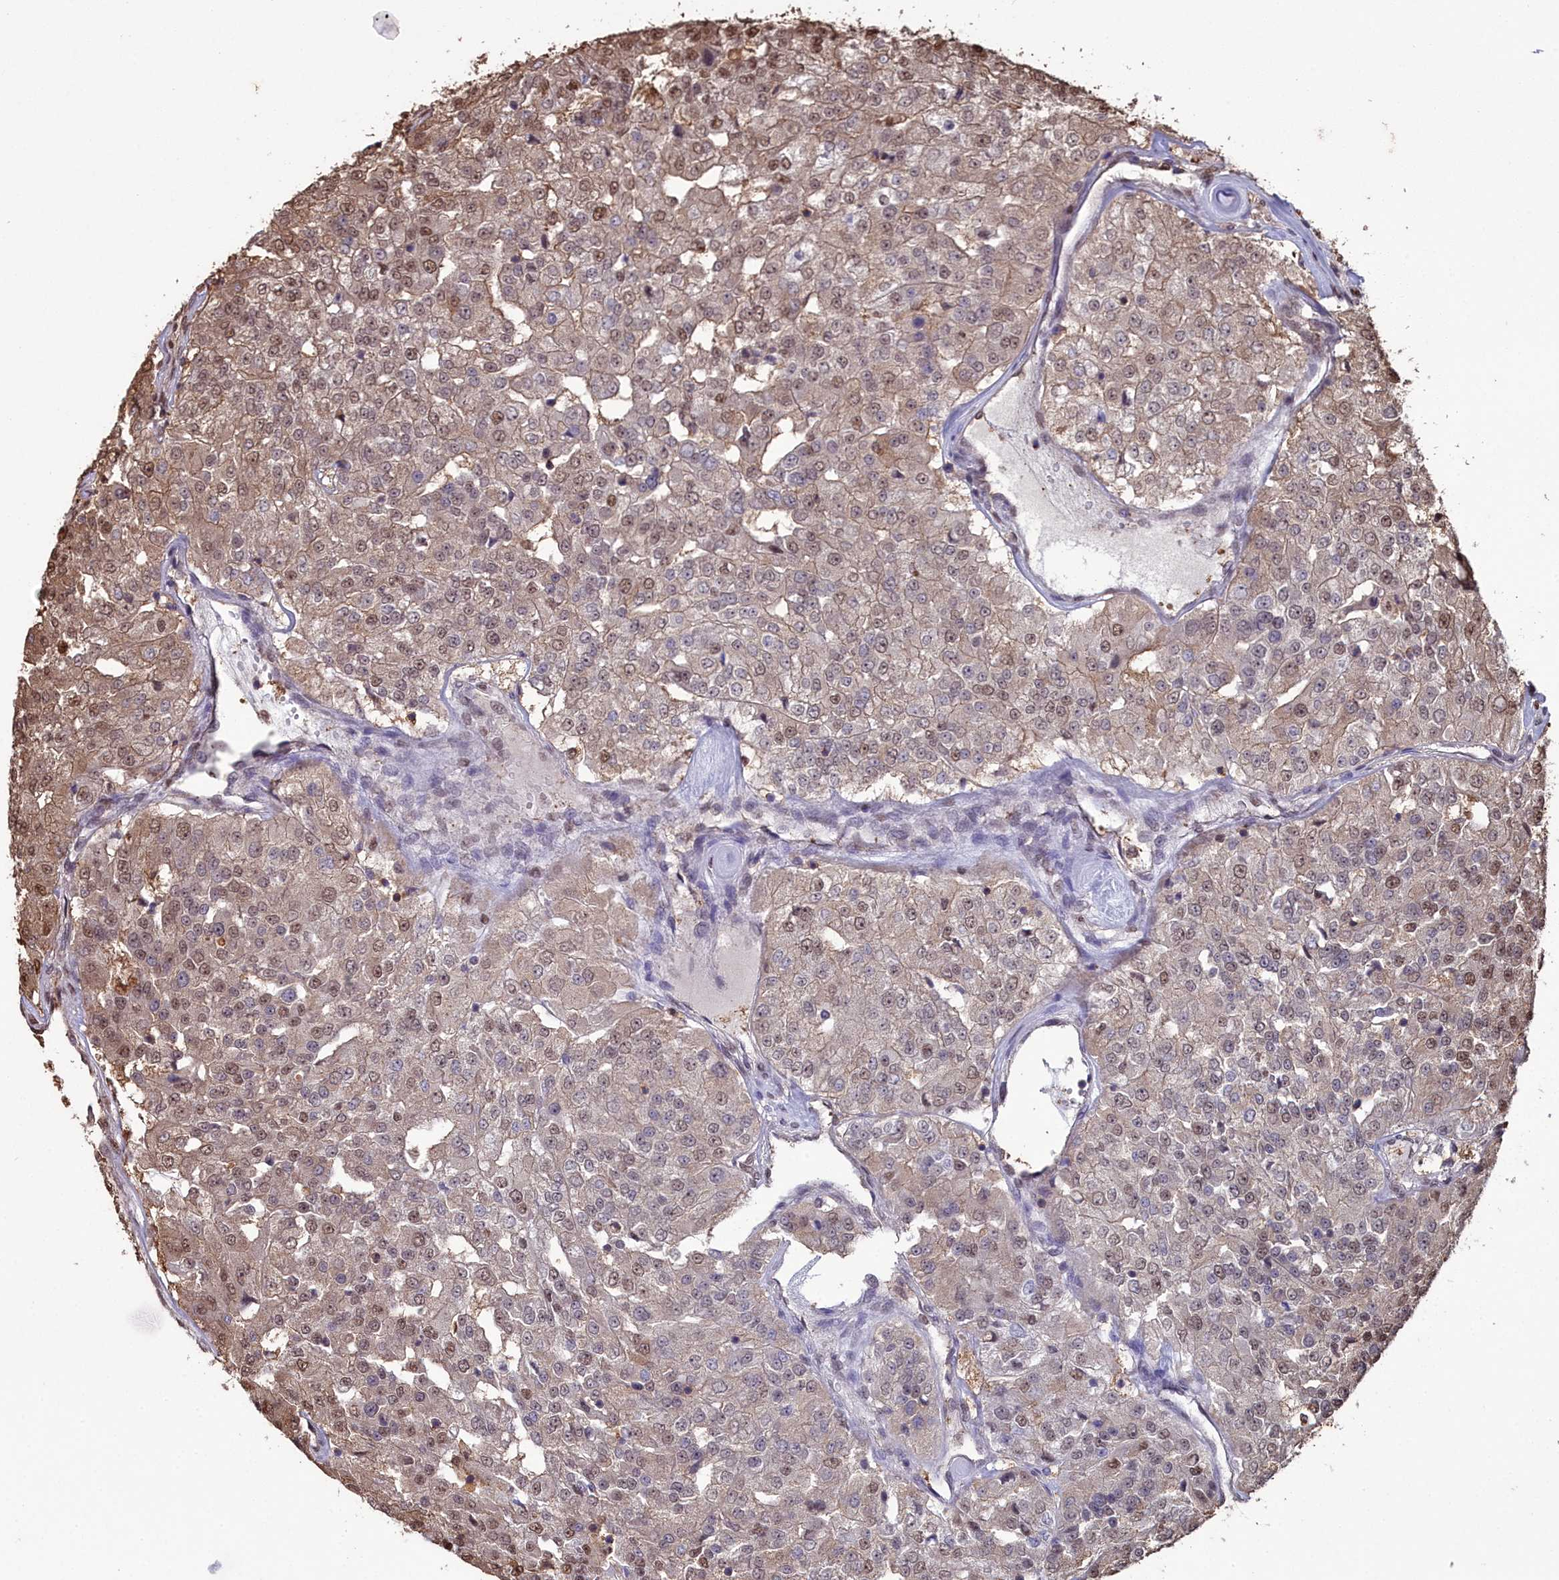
{"staining": {"intensity": "moderate", "quantity": ">75%", "location": "cytoplasmic/membranous,nuclear"}, "tissue": "renal cancer", "cell_type": "Tumor cells", "image_type": "cancer", "snomed": [{"axis": "morphology", "description": "Adenocarcinoma, NOS"}, {"axis": "topography", "description": "Kidney"}], "caption": "Renal cancer stained for a protein (brown) displays moderate cytoplasmic/membranous and nuclear positive staining in approximately >75% of tumor cells.", "gene": "GAPDH", "patient": {"sex": "female", "age": 63}}